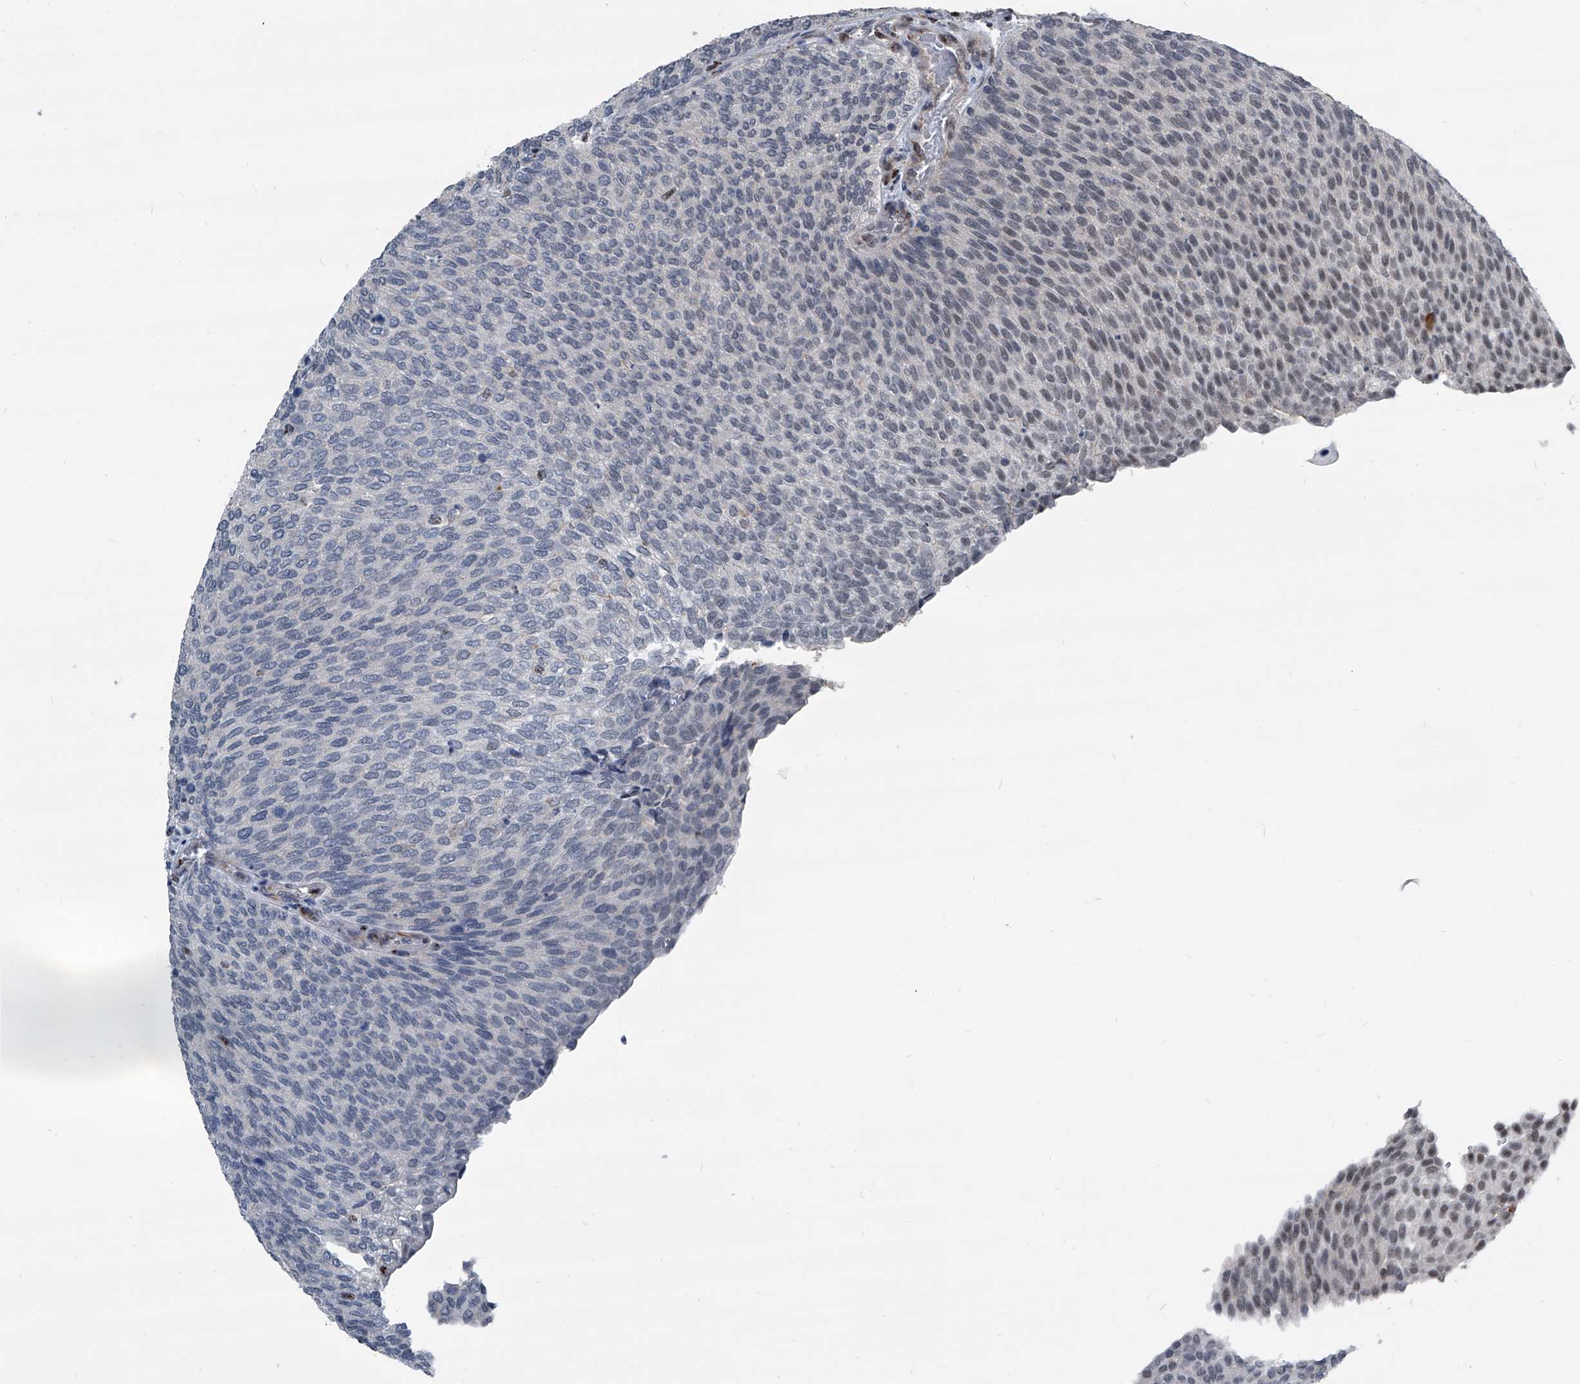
{"staining": {"intensity": "weak", "quantity": "<25%", "location": "nuclear"}, "tissue": "urothelial cancer", "cell_type": "Tumor cells", "image_type": "cancer", "snomed": [{"axis": "morphology", "description": "Urothelial carcinoma, Low grade"}, {"axis": "topography", "description": "Urinary bladder"}], "caption": "This is a photomicrograph of IHC staining of low-grade urothelial carcinoma, which shows no staining in tumor cells.", "gene": "MEN1", "patient": {"sex": "female", "age": 79}}